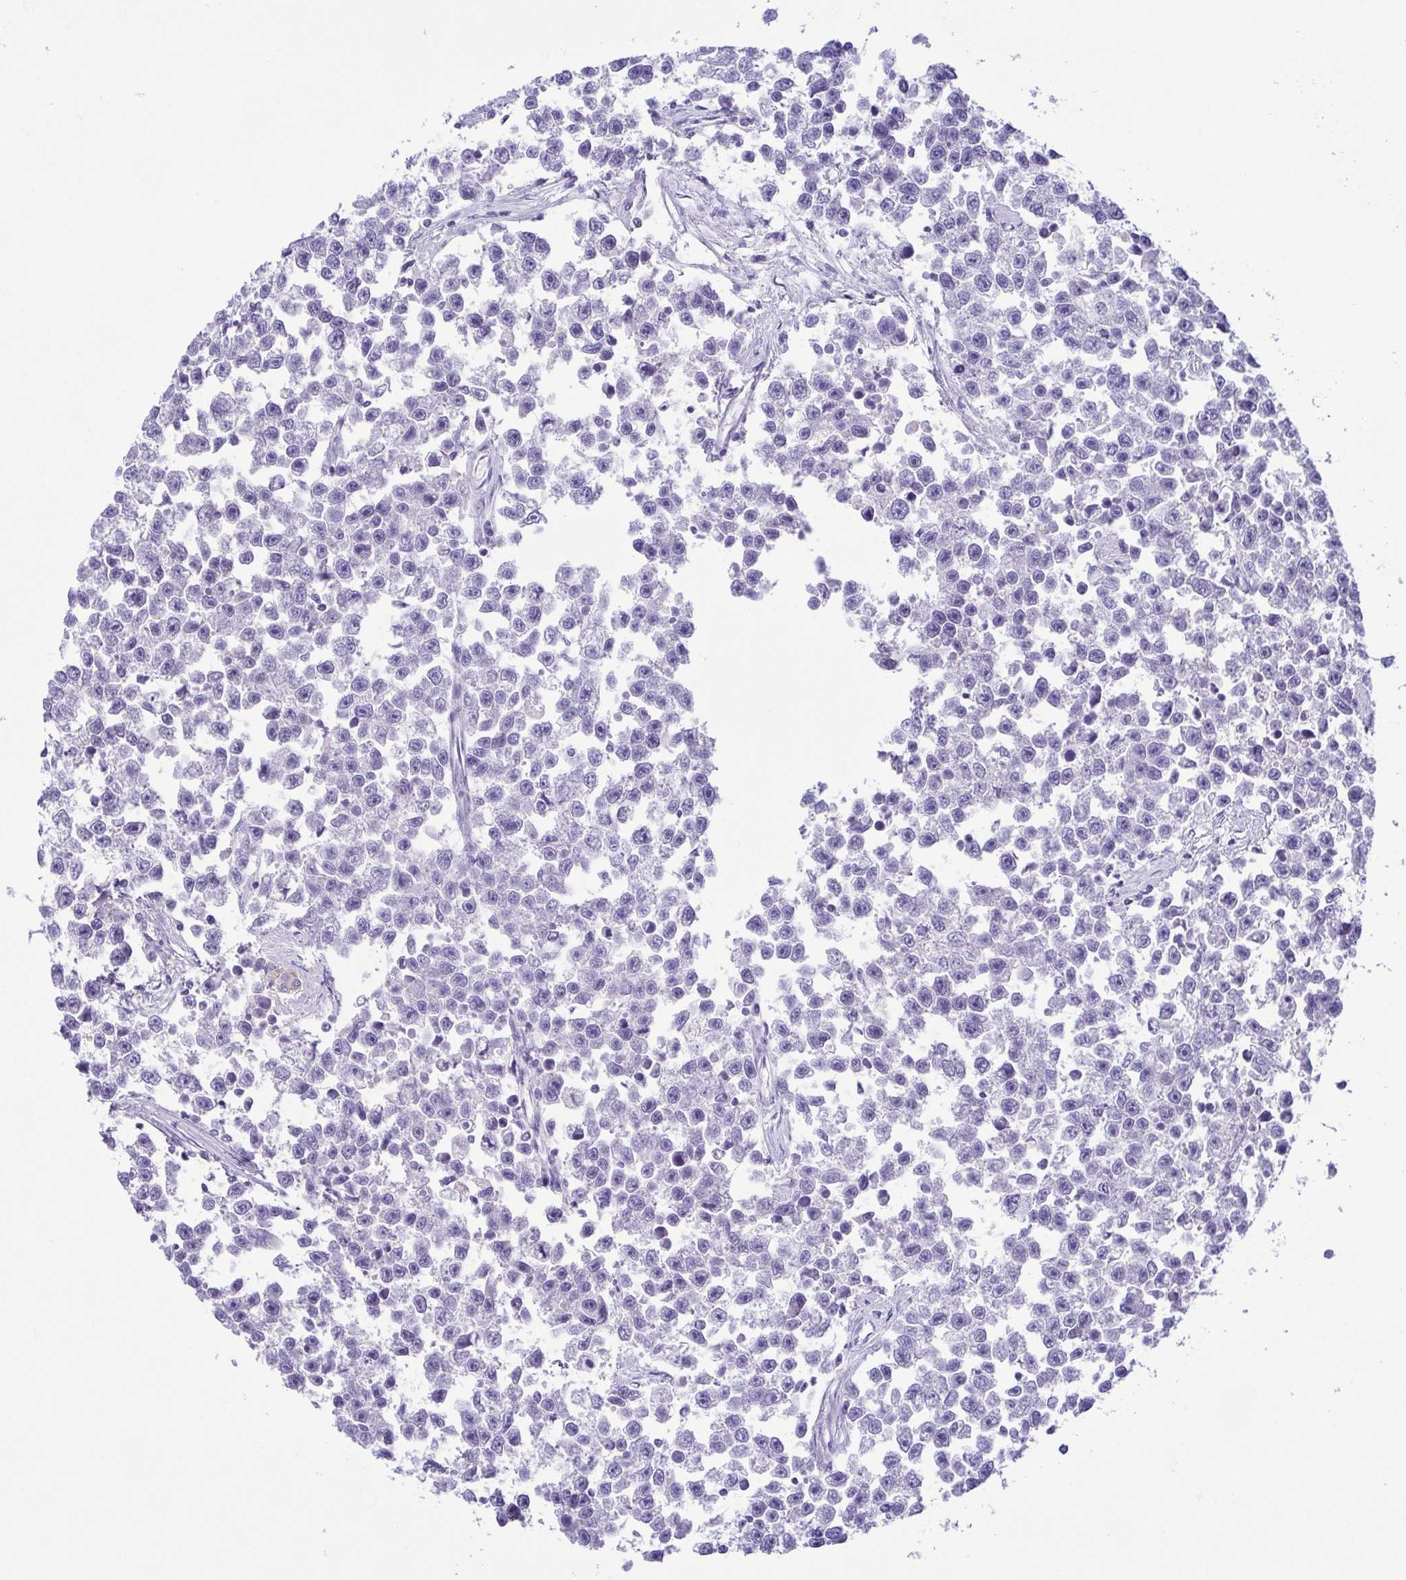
{"staining": {"intensity": "negative", "quantity": "none", "location": "none"}, "tissue": "testis cancer", "cell_type": "Tumor cells", "image_type": "cancer", "snomed": [{"axis": "morphology", "description": "Seminoma, NOS"}, {"axis": "topography", "description": "Testis"}], "caption": "The immunohistochemistry (IHC) histopathology image has no significant expression in tumor cells of testis seminoma tissue.", "gene": "GPR182", "patient": {"sex": "male", "age": 26}}